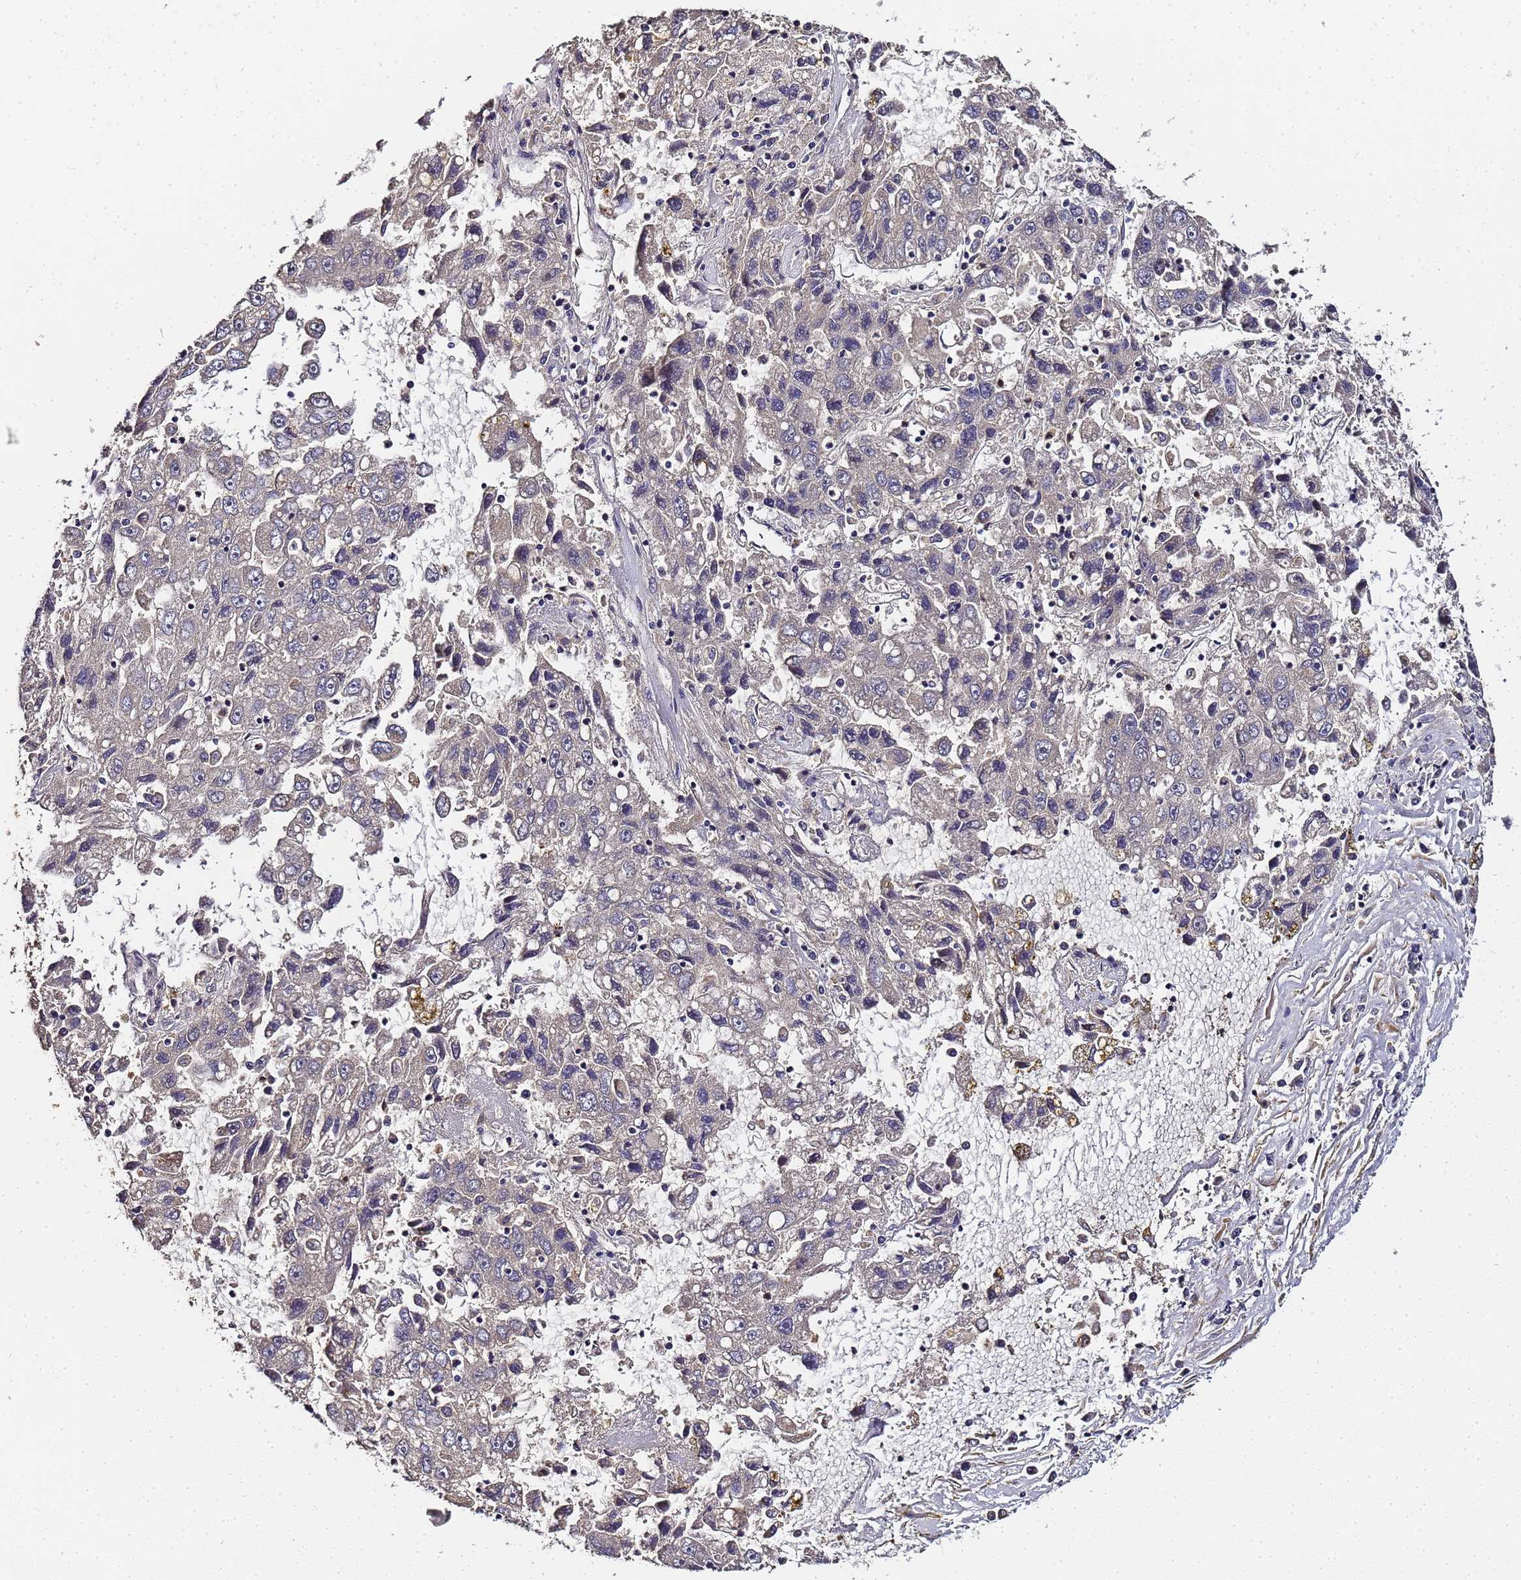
{"staining": {"intensity": "negative", "quantity": "none", "location": "none"}, "tissue": "liver cancer", "cell_type": "Tumor cells", "image_type": "cancer", "snomed": [{"axis": "morphology", "description": "Carcinoma, Hepatocellular, NOS"}, {"axis": "topography", "description": "Liver"}], "caption": "There is no significant staining in tumor cells of liver cancer.", "gene": "LGI4", "patient": {"sex": "male", "age": 49}}